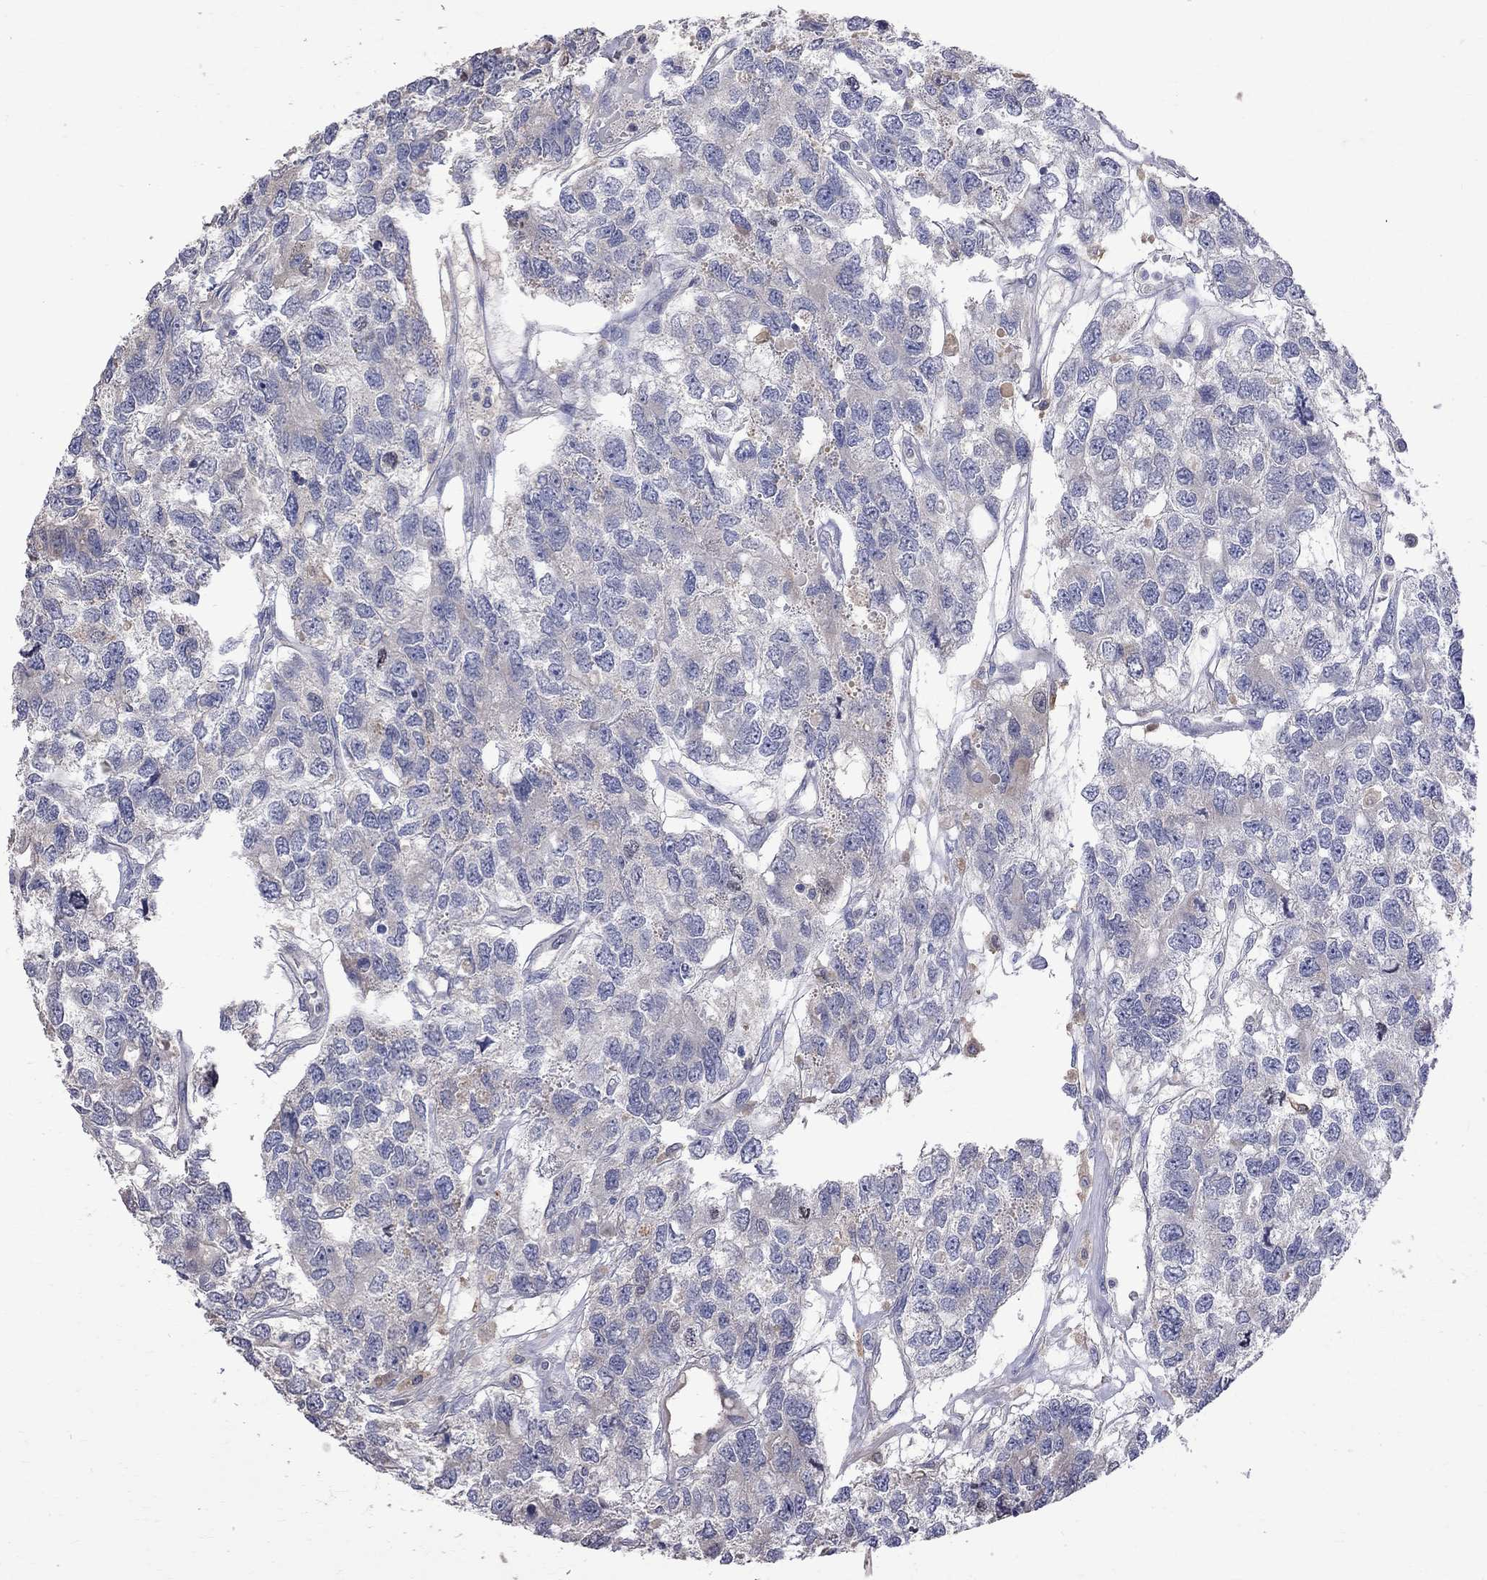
{"staining": {"intensity": "weak", "quantity": "<25%", "location": "cytoplasmic/membranous"}, "tissue": "testis cancer", "cell_type": "Tumor cells", "image_type": "cancer", "snomed": [{"axis": "morphology", "description": "Seminoma, NOS"}, {"axis": "topography", "description": "Testis"}], "caption": "Histopathology image shows no significant protein positivity in tumor cells of testis cancer.", "gene": "CKAP2", "patient": {"sex": "male", "age": 52}}